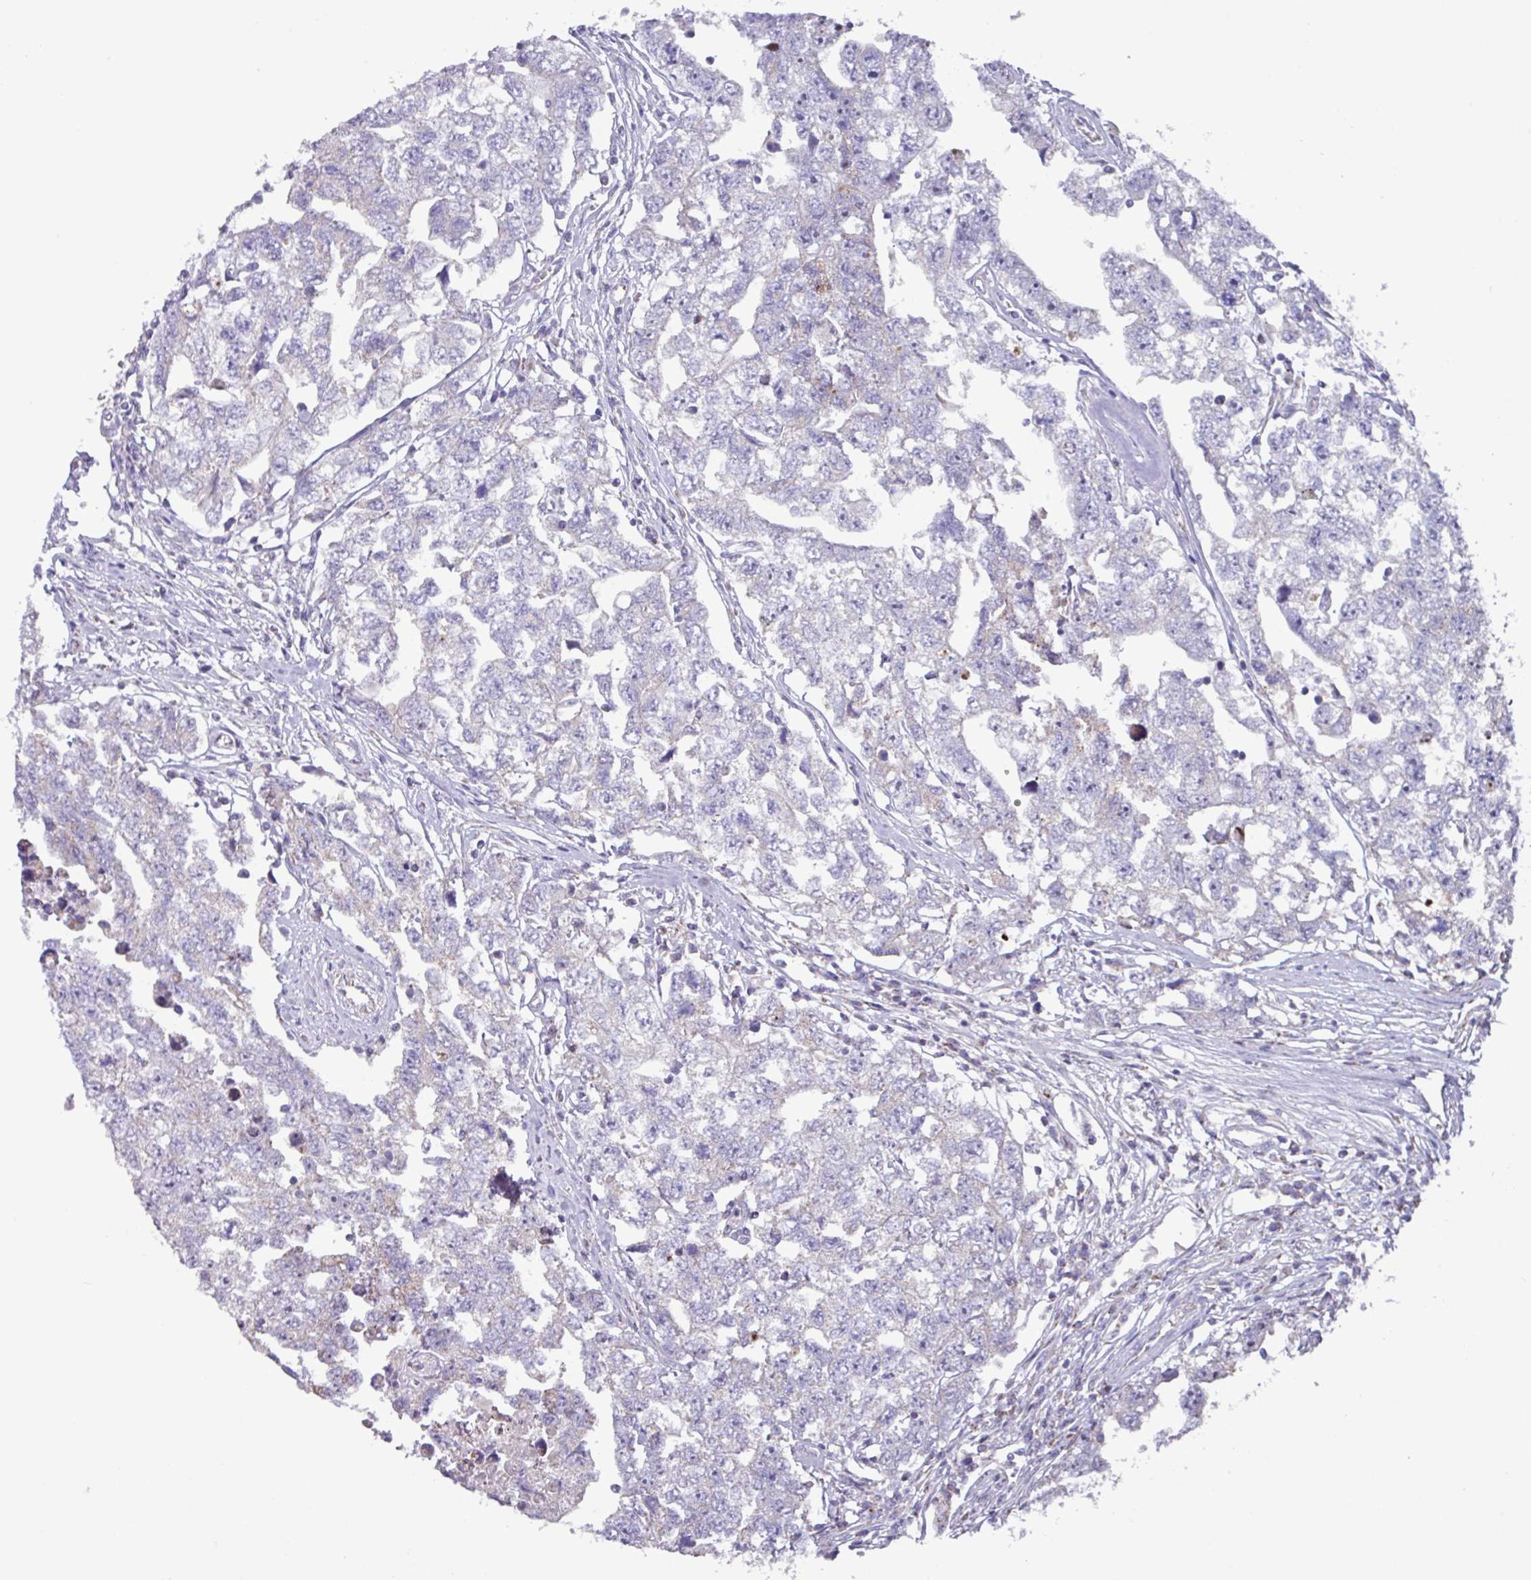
{"staining": {"intensity": "negative", "quantity": "none", "location": "none"}, "tissue": "testis cancer", "cell_type": "Tumor cells", "image_type": "cancer", "snomed": [{"axis": "morphology", "description": "Carcinoma, Embryonal, NOS"}, {"axis": "topography", "description": "Testis"}], "caption": "This photomicrograph is of testis cancer (embryonal carcinoma) stained with immunohistochemistry (IHC) to label a protein in brown with the nuclei are counter-stained blue. There is no staining in tumor cells.", "gene": "MT-ND4", "patient": {"sex": "male", "age": 22}}